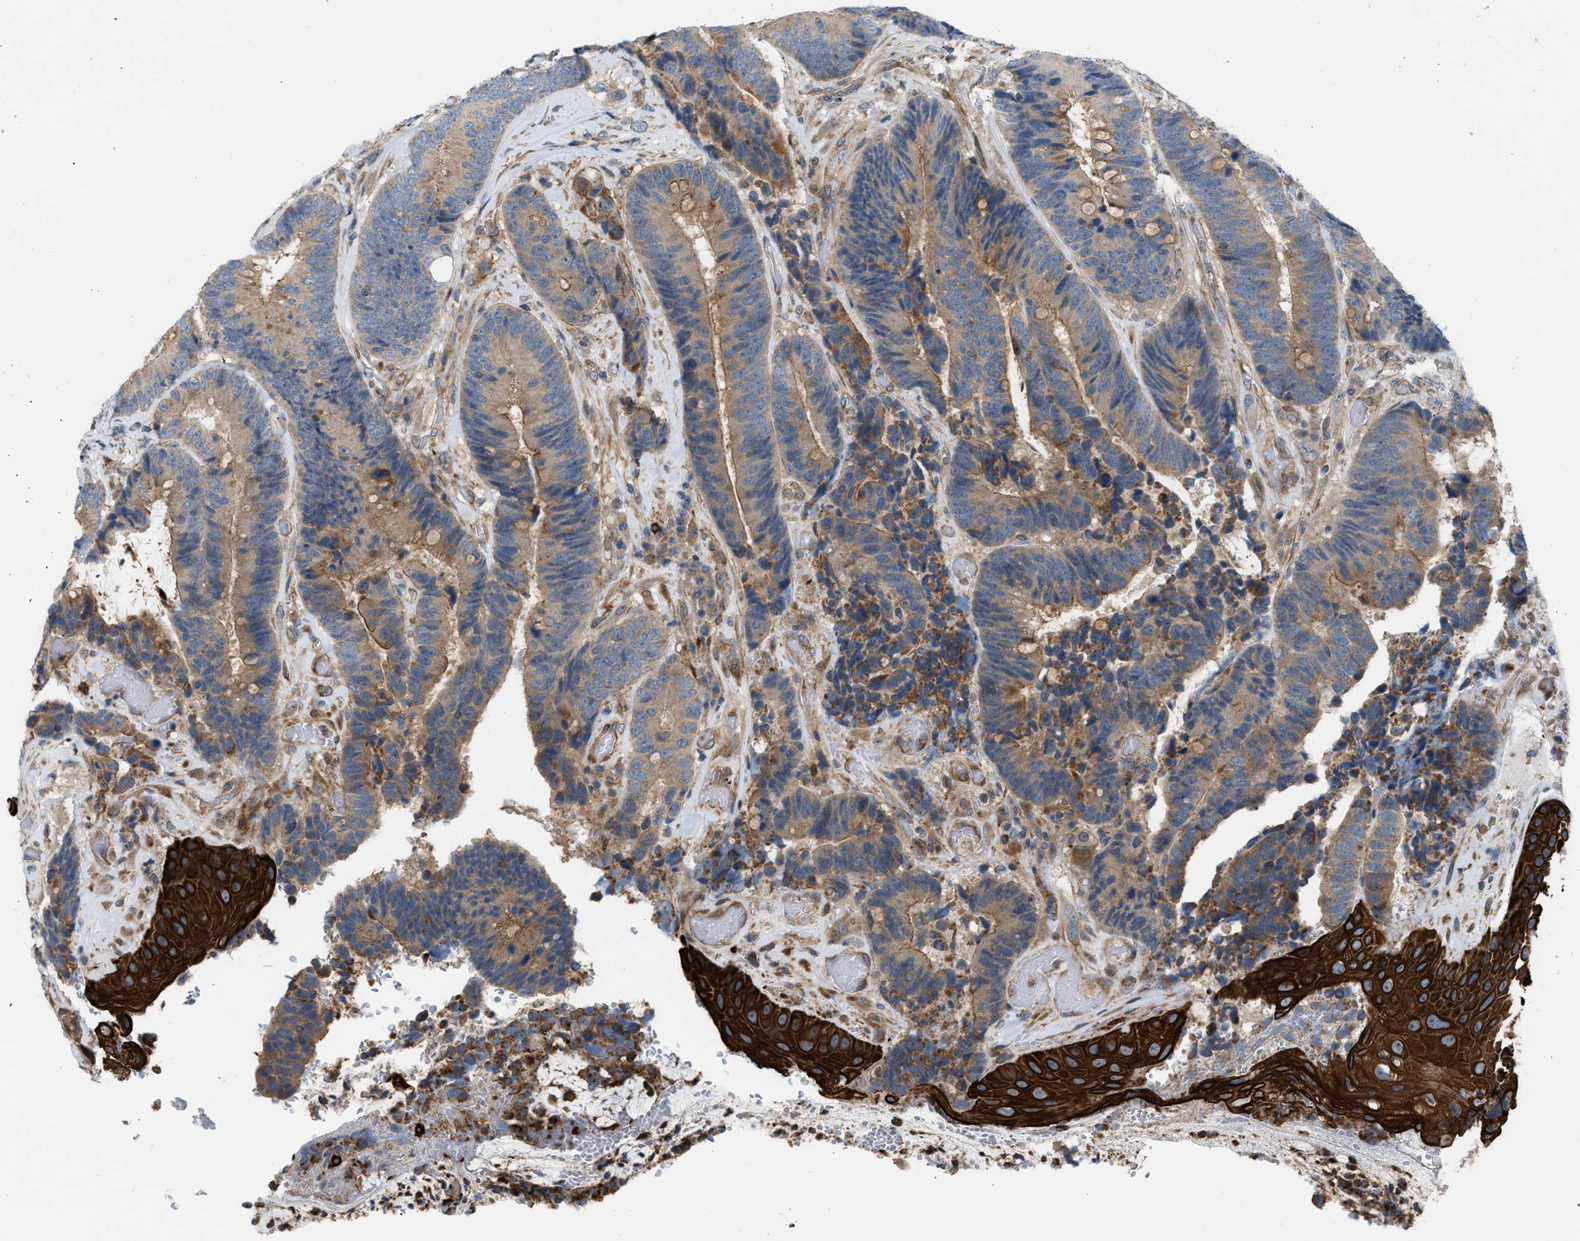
{"staining": {"intensity": "moderate", "quantity": ">75%", "location": "cytoplasmic/membranous"}, "tissue": "colorectal cancer", "cell_type": "Tumor cells", "image_type": "cancer", "snomed": [{"axis": "morphology", "description": "Adenocarcinoma, NOS"}, {"axis": "topography", "description": "Rectum"}, {"axis": "topography", "description": "Anal"}], "caption": "A brown stain shows moderate cytoplasmic/membranous positivity of a protein in human adenocarcinoma (colorectal) tumor cells.", "gene": "PDCL", "patient": {"sex": "female", "age": 89}}